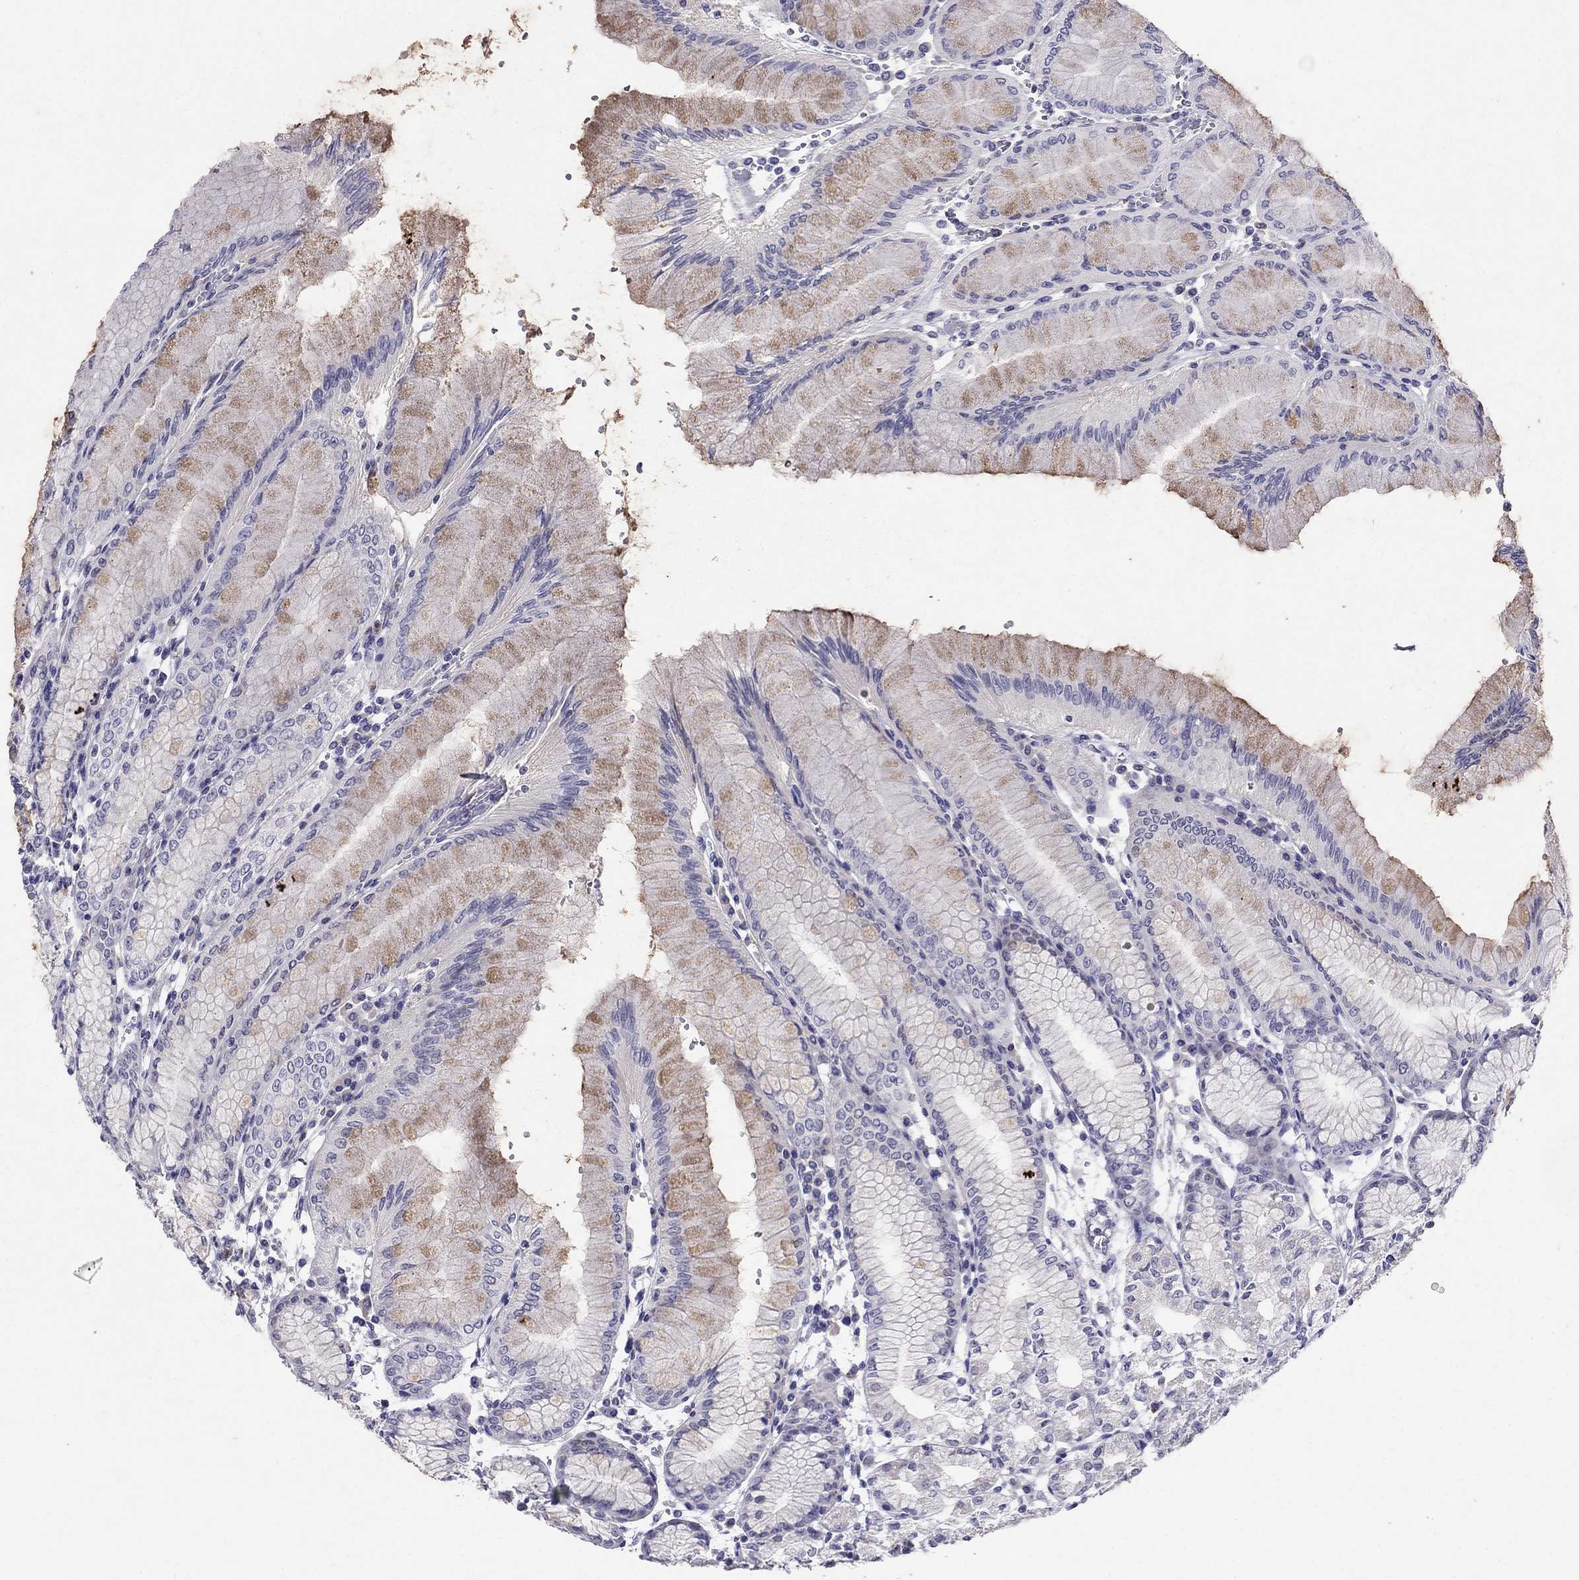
{"staining": {"intensity": "weak", "quantity": "25%-75%", "location": "cytoplasmic/membranous"}, "tissue": "stomach", "cell_type": "Glandular cells", "image_type": "normal", "snomed": [{"axis": "morphology", "description": "Normal tissue, NOS"}, {"axis": "topography", "description": "Skeletal muscle"}, {"axis": "topography", "description": "Stomach"}], "caption": "High-magnification brightfield microscopy of benign stomach stained with DAB (brown) and counterstained with hematoxylin (blue). glandular cells exhibit weak cytoplasmic/membranous positivity is seen in about25%-75% of cells. The staining is performed using DAB (3,3'-diaminobenzidine) brown chromogen to label protein expression. The nuclei are counter-stained blue using hematoxylin.", "gene": "SPINT4", "patient": {"sex": "female", "age": 57}}